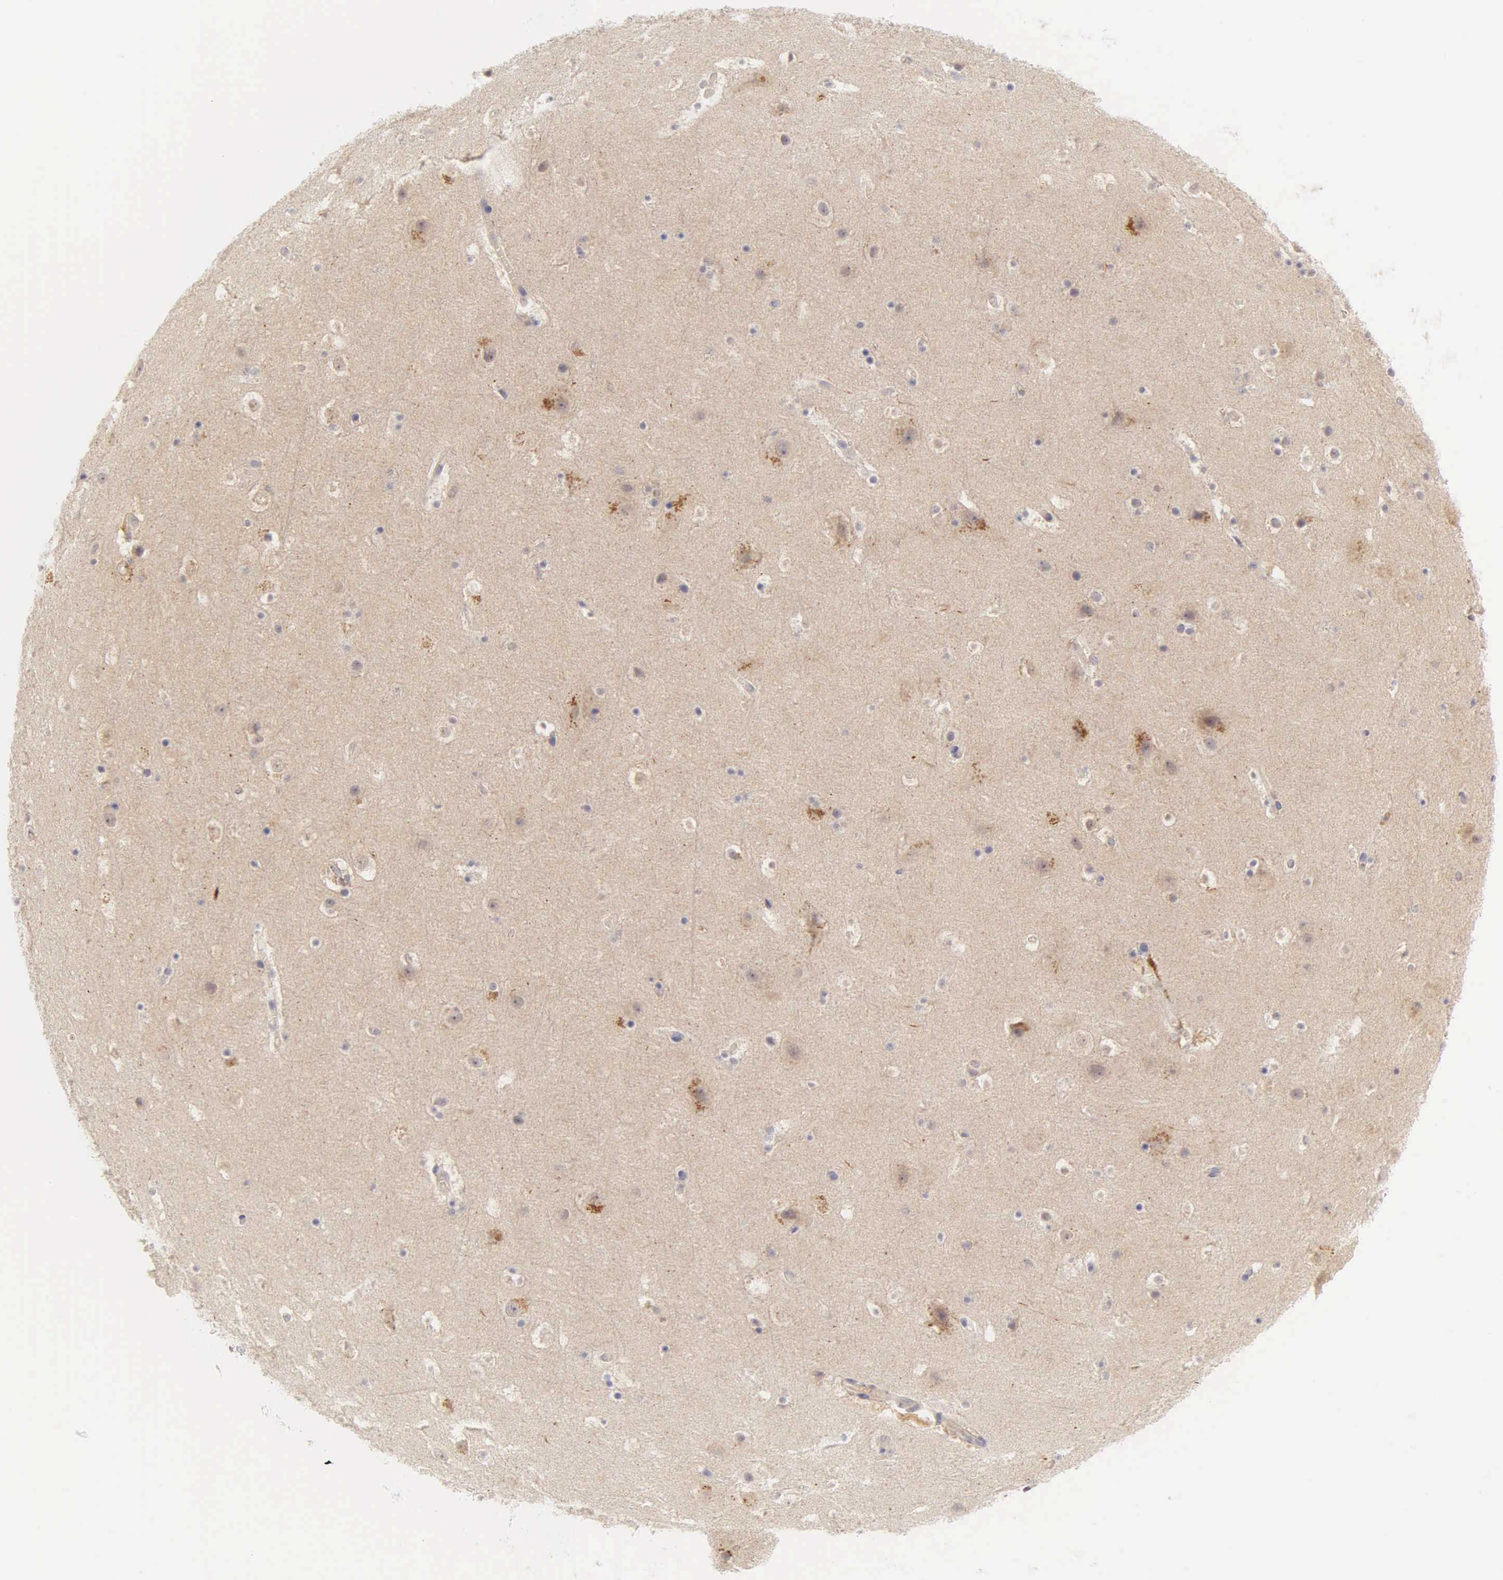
{"staining": {"intensity": "weak", "quantity": ">75%", "location": "cytoplasmic/membranous"}, "tissue": "cerebral cortex", "cell_type": "Endothelial cells", "image_type": "normal", "snomed": [{"axis": "morphology", "description": "Normal tissue, NOS"}, {"axis": "topography", "description": "Cerebral cortex"}], "caption": "The image exhibits staining of normal cerebral cortex, revealing weak cytoplasmic/membranous protein staining (brown color) within endothelial cells. (DAB (3,3'-diaminobenzidine) IHC, brown staining for protein, blue staining for nuclei).", "gene": "CD1A", "patient": {"sex": "male", "age": 45}}